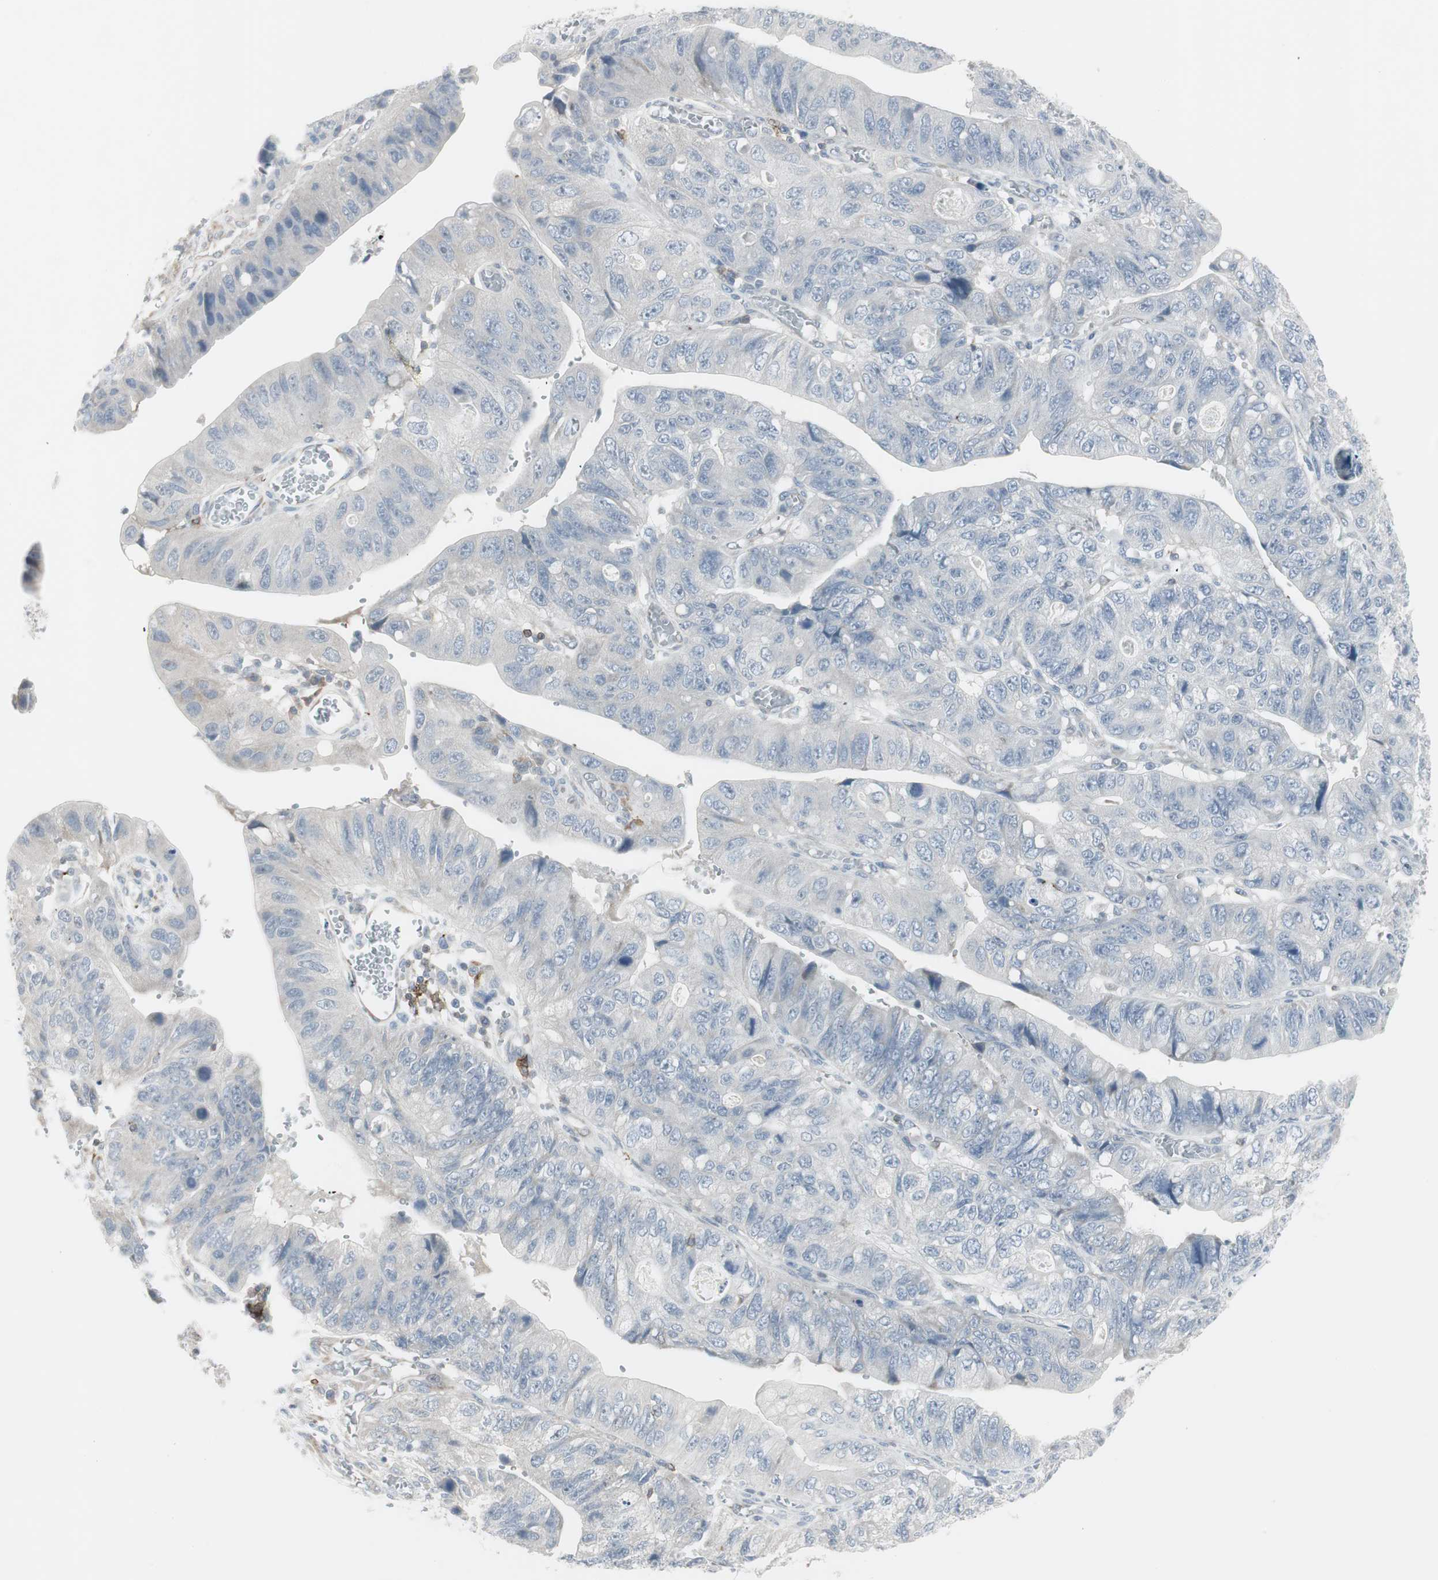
{"staining": {"intensity": "negative", "quantity": "none", "location": "none"}, "tissue": "stomach cancer", "cell_type": "Tumor cells", "image_type": "cancer", "snomed": [{"axis": "morphology", "description": "Adenocarcinoma, NOS"}, {"axis": "topography", "description": "Stomach"}], "caption": "Tumor cells show no significant staining in stomach adenocarcinoma.", "gene": "MAP4K4", "patient": {"sex": "male", "age": 59}}